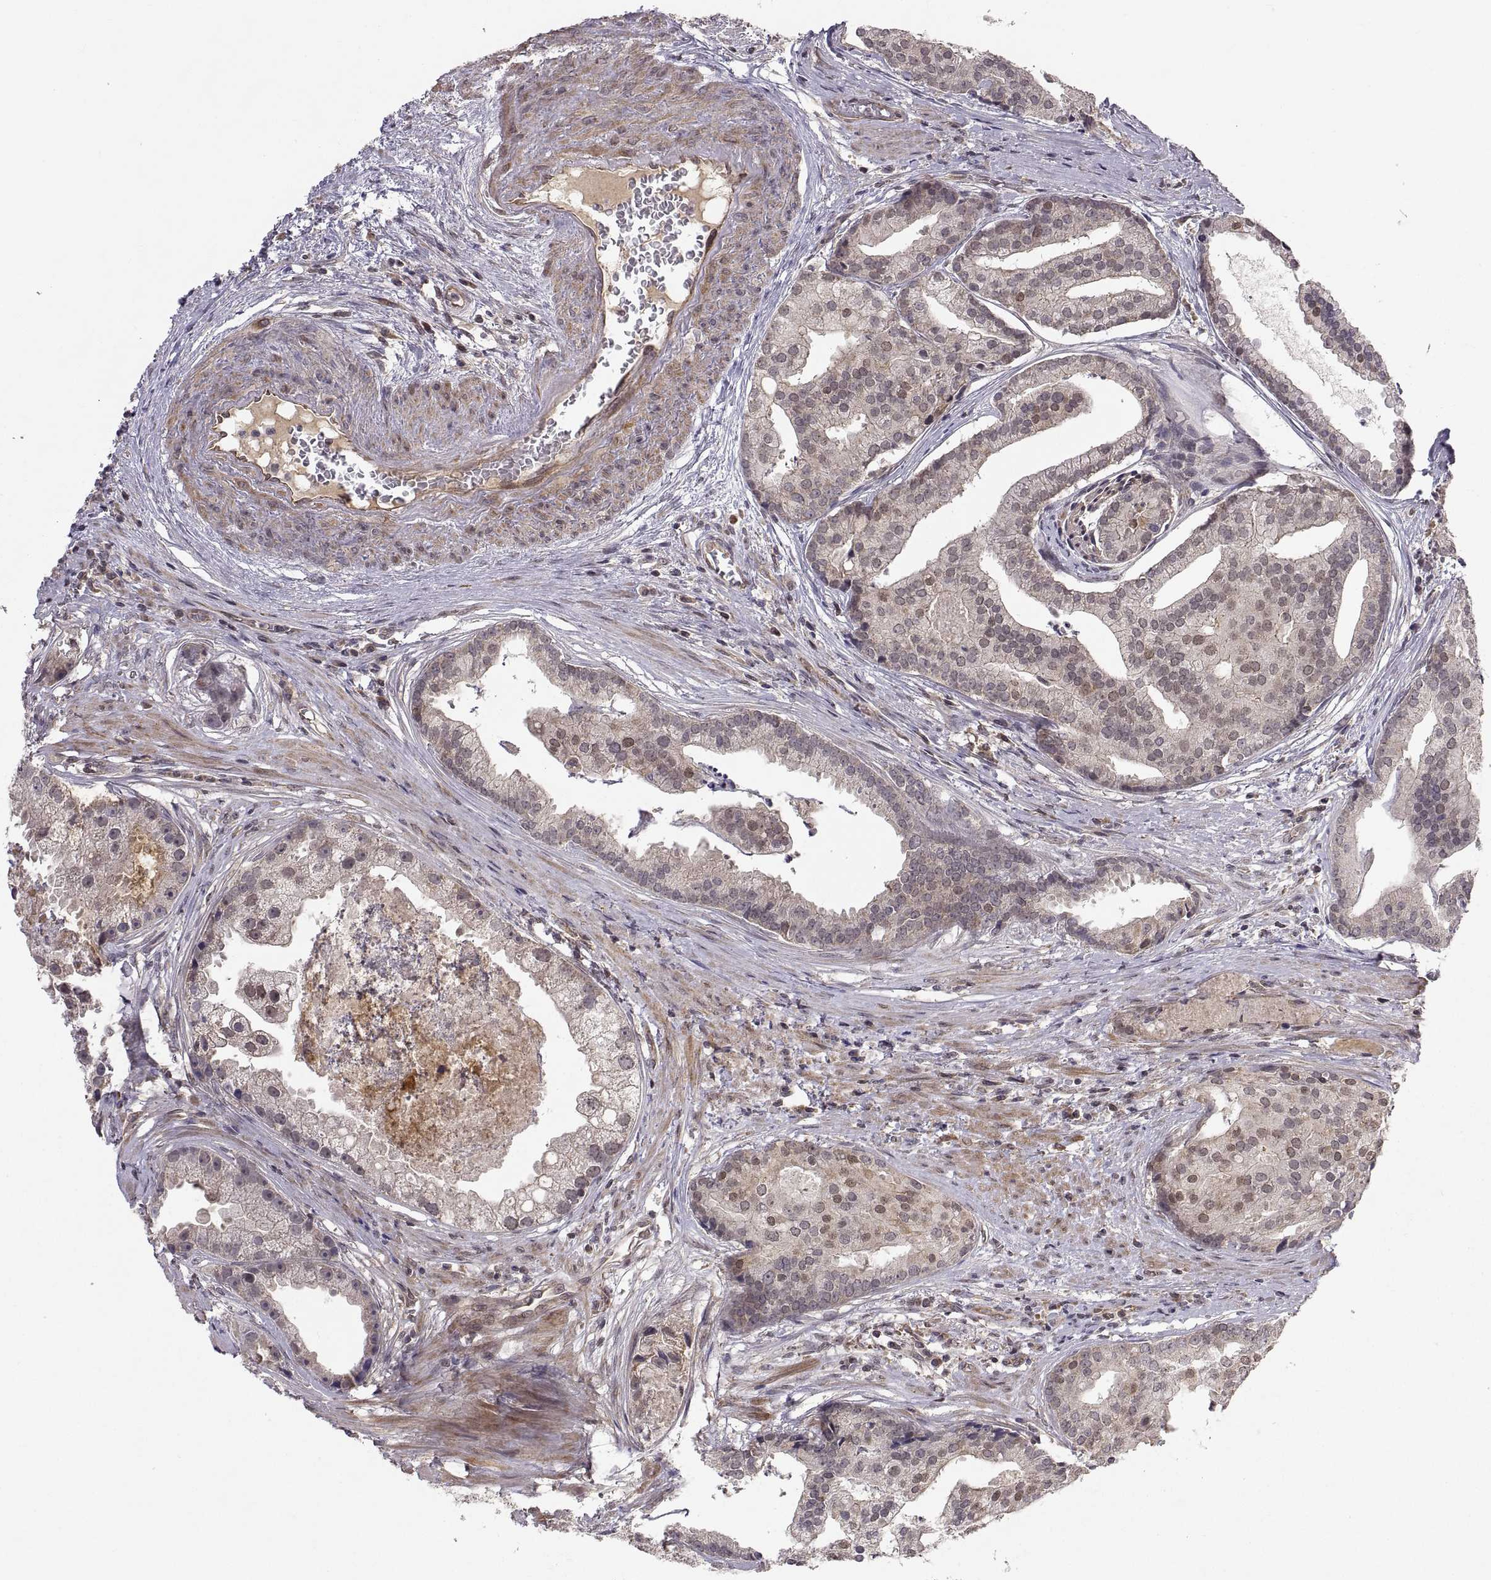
{"staining": {"intensity": "weak", "quantity": "<25%", "location": "cytoplasmic/membranous"}, "tissue": "prostate cancer", "cell_type": "Tumor cells", "image_type": "cancer", "snomed": [{"axis": "morphology", "description": "Adenocarcinoma, NOS"}, {"axis": "topography", "description": "Prostate and seminal vesicle, NOS"}, {"axis": "topography", "description": "Prostate"}], "caption": "This is a micrograph of immunohistochemistry staining of prostate cancer (adenocarcinoma), which shows no staining in tumor cells.", "gene": "ABL2", "patient": {"sex": "male", "age": 44}}